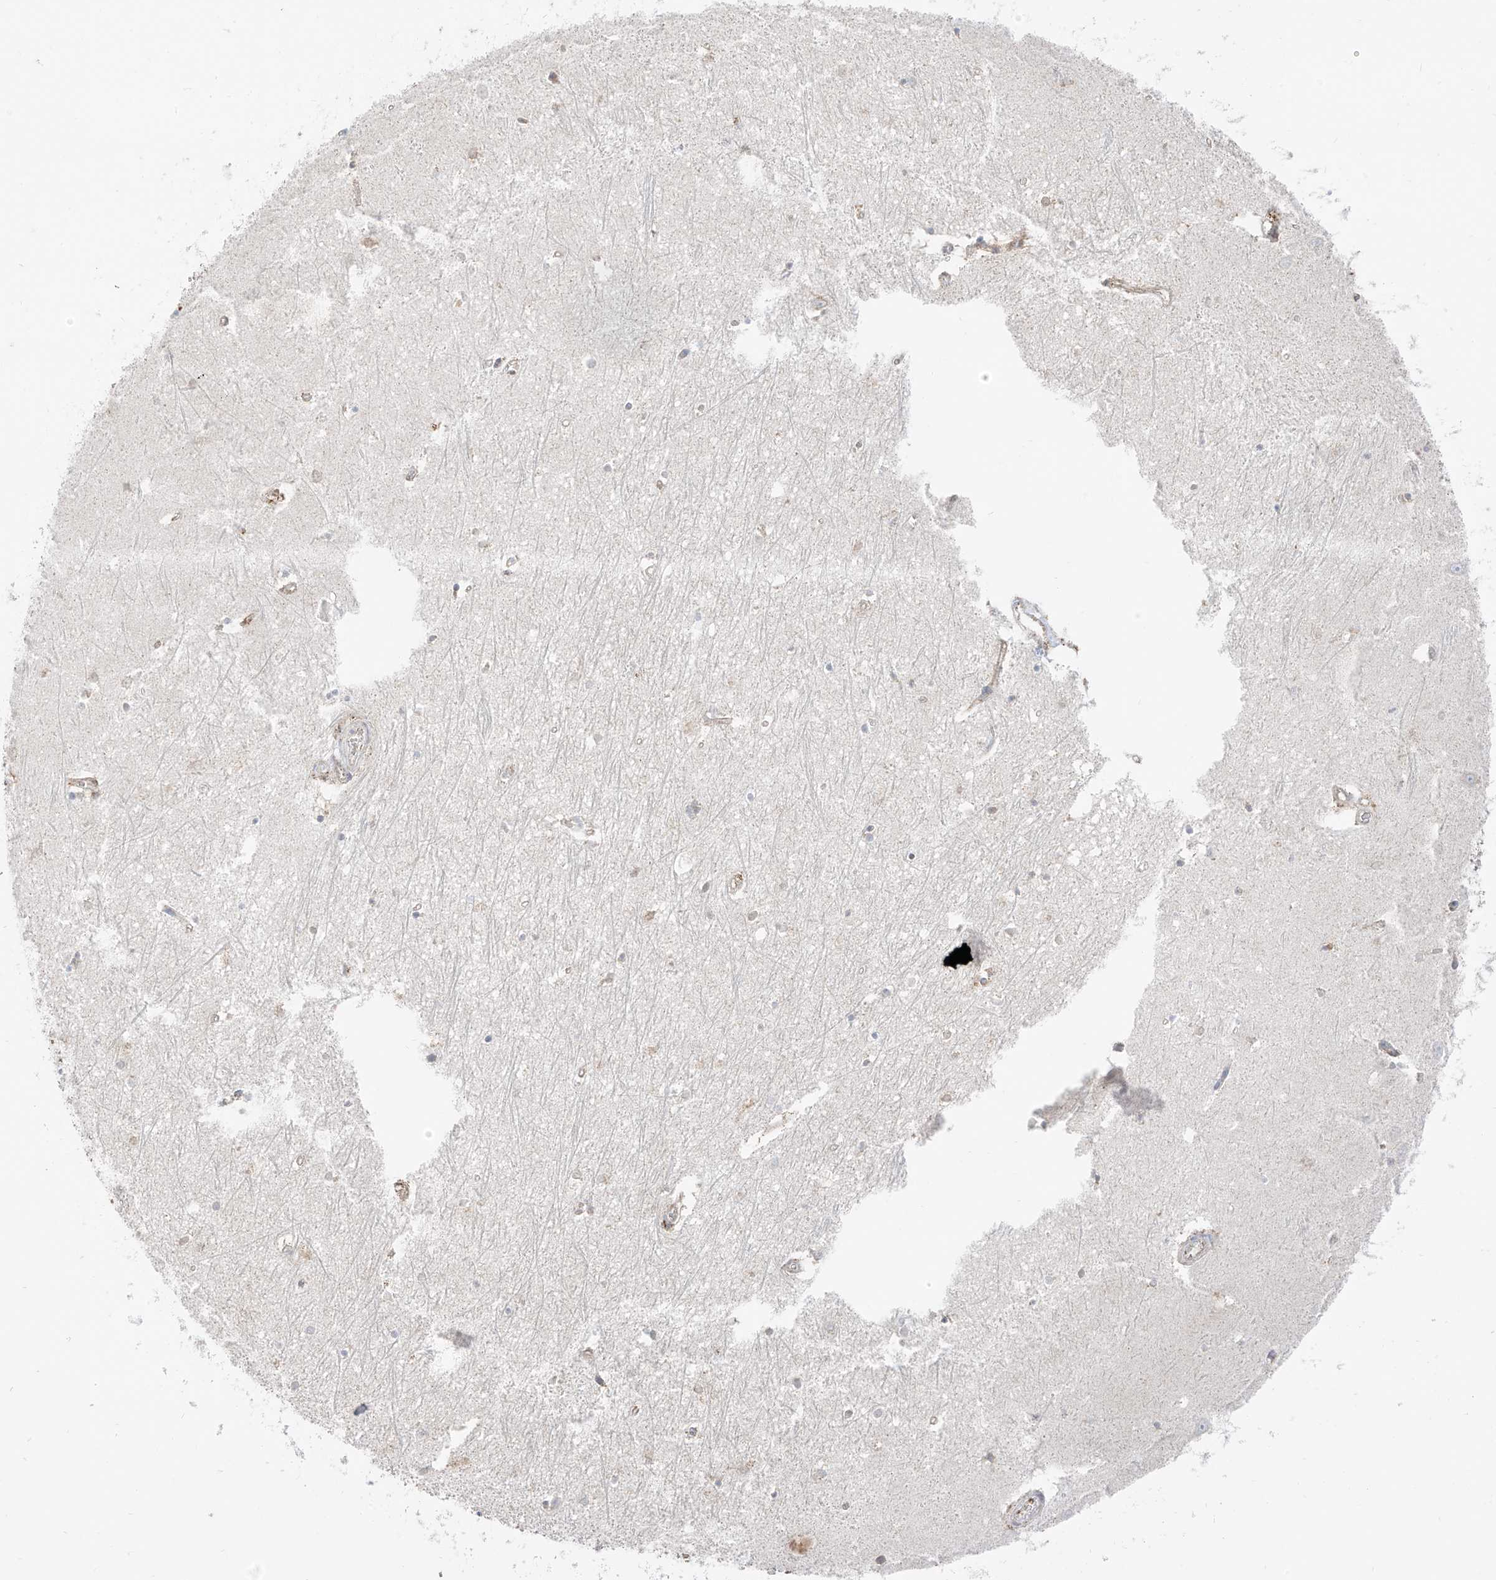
{"staining": {"intensity": "negative", "quantity": "none", "location": "none"}, "tissue": "hippocampus", "cell_type": "Glial cells", "image_type": "normal", "snomed": [{"axis": "morphology", "description": "Normal tissue, NOS"}, {"axis": "topography", "description": "Hippocampus"}], "caption": "Immunohistochemical staining of benign hippocampus reveals no significant staining in glial cells. (DAB (3,3'-diaminobenzidine) immunohistochemistry with hematoxylin counter stain).", "gene": "ETHE1", "patient": {"sex": "female", "age": 64}}